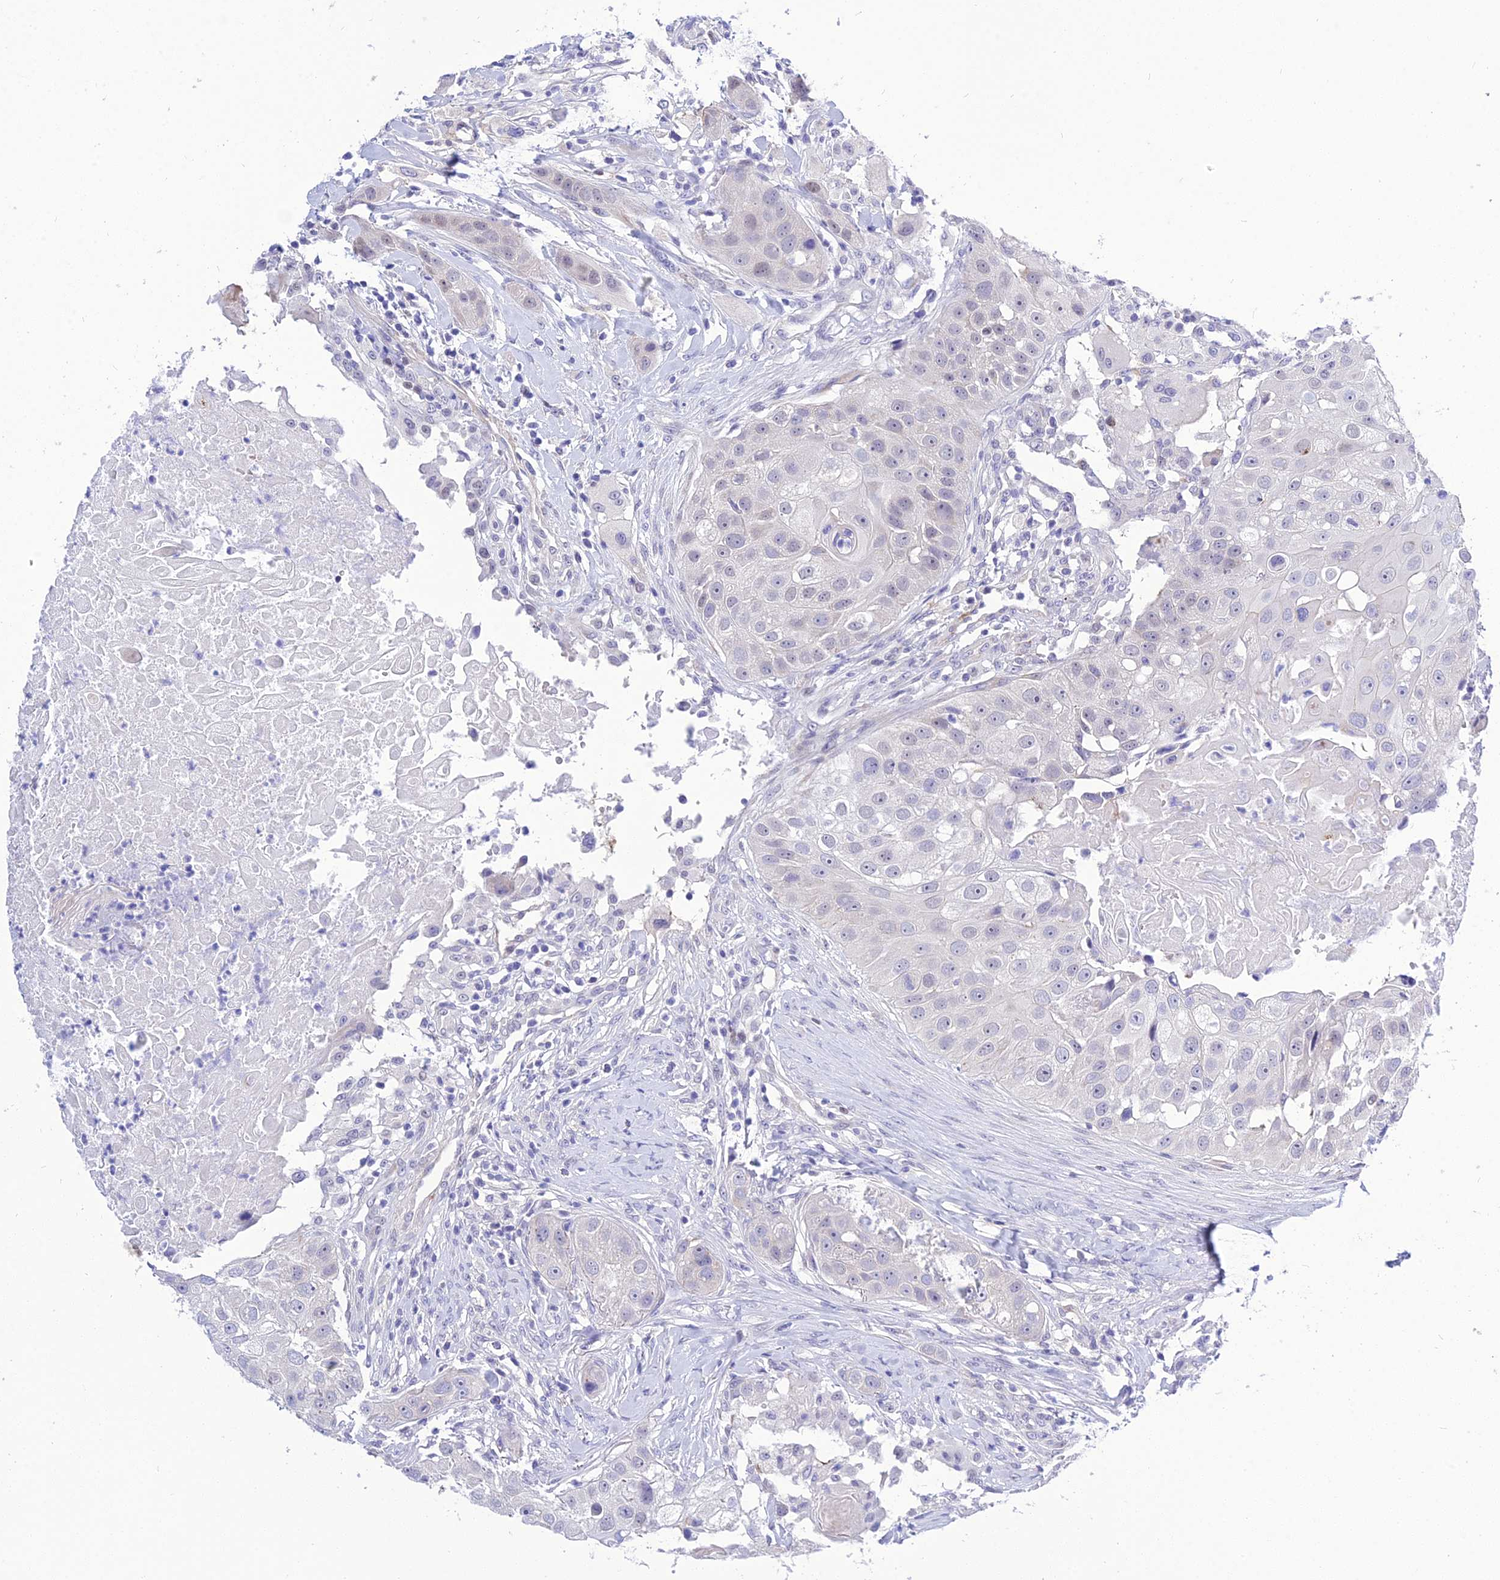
{"staining": {"intensity": "negative", "quantity": "none", "location": "none"}, "tissue": "head and neck cancer", "cell_type": "Tumor cells", "image_type": "cancer", "snomed": [{"axis": "morphology", "description": "Normal tissue, NOS"}, {"axis": "morphology", "description": "Squamous cell carcinoma, NOS"}, {"axis": "topography", "description": "Skeletal muscle"}, {"axis": "topography", "description": "Head-Neck"}], "caption": "Tumor cells are negative for brown protein staining in head and neck cancer (squamous cell carcinoma).", "gene": "DEFB107A", "patient": {"sex": "male", "age": 51}}